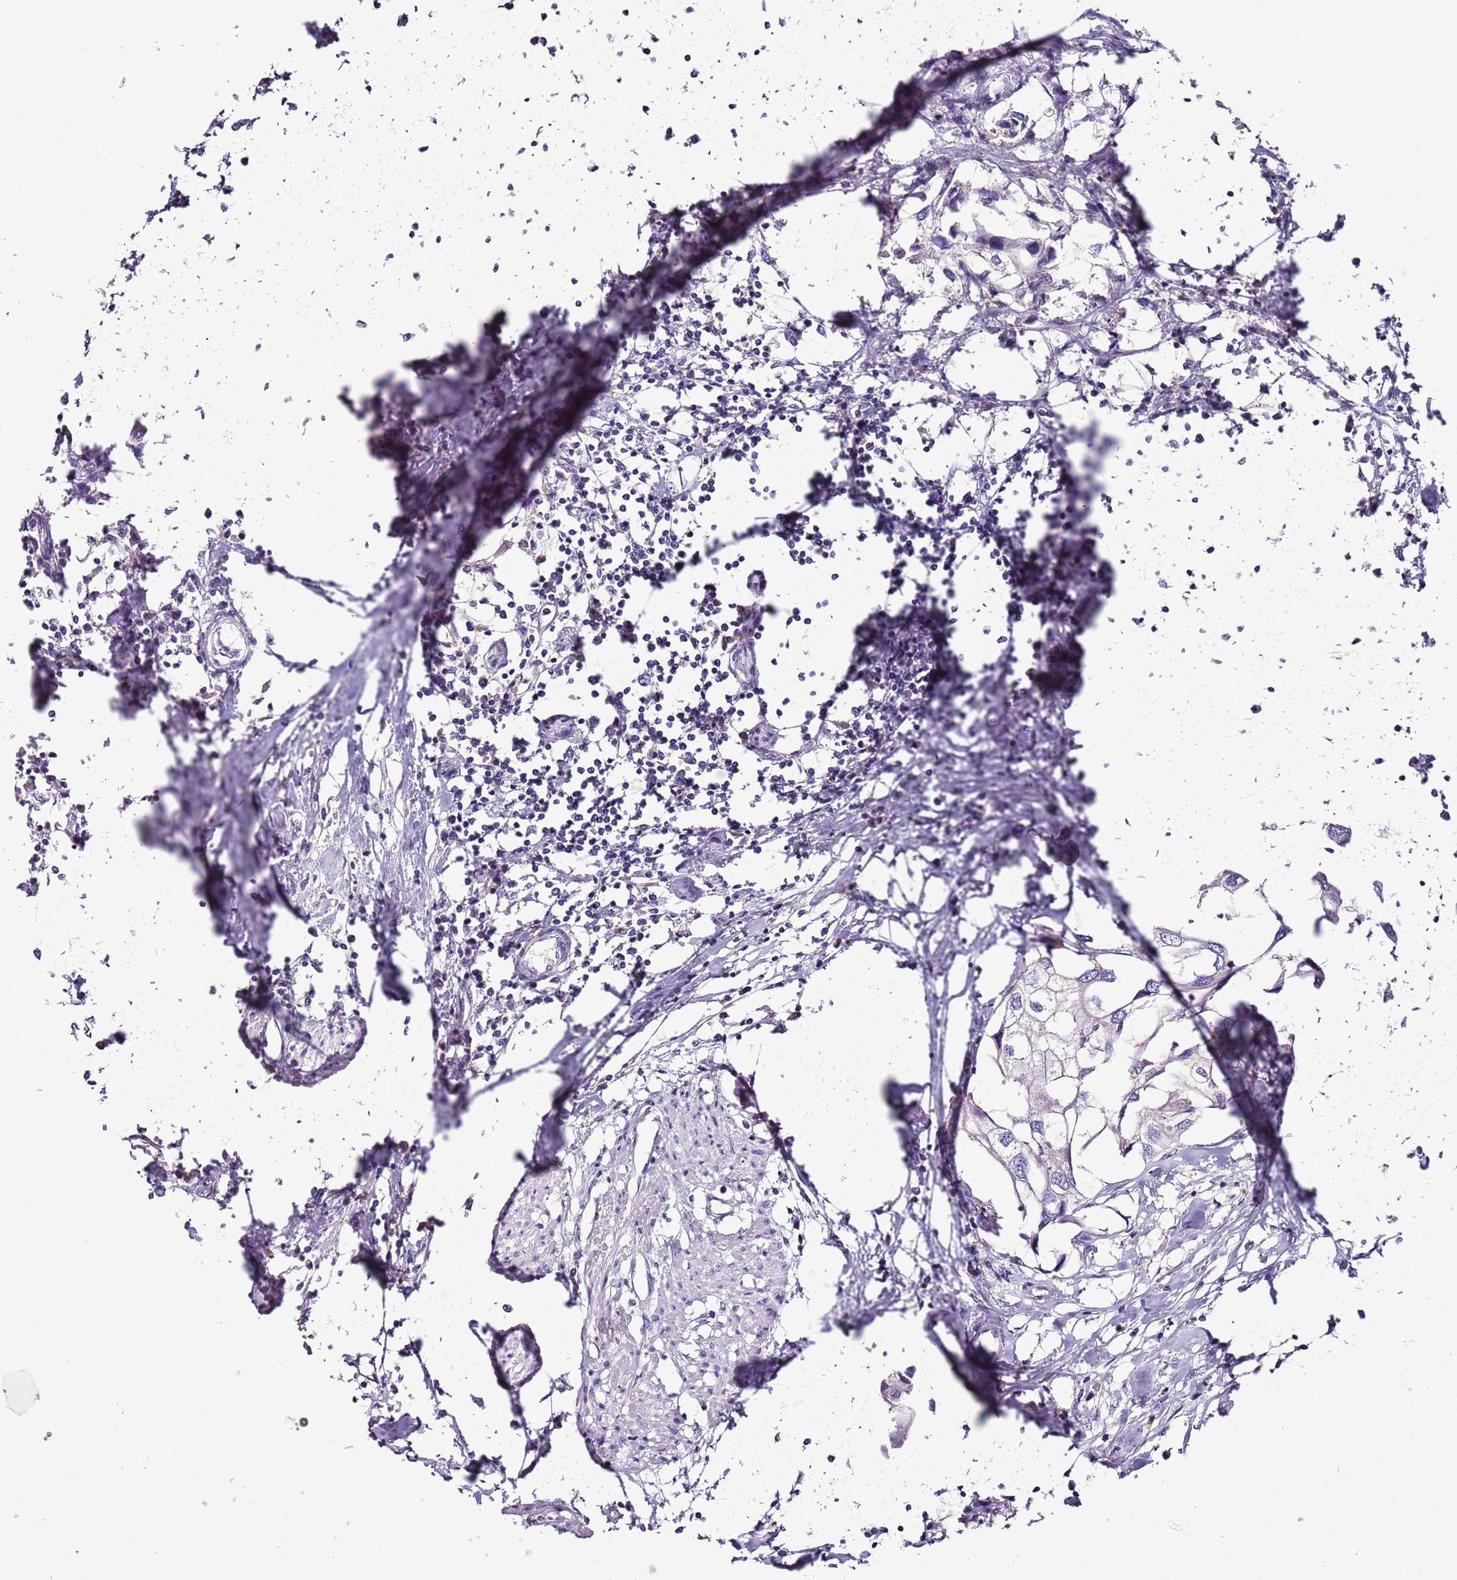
{"staining": {"intensity": "negative", "quantity": "none", "location": "none"}, "tissue": "urothelial cancer", "cell_type": "Tumor cells", "image_type": "cancer", "snomed": [{"axis": "morphology", "description": "Urothelial carcinoma, High grade"}, {"axis": "topography", "description": "Urinary bladder"}], "caption": "IHC photomicrograph of neoplastic tissue: human high-grade urothelial carcinoma stained with DAB shows no significant protein positivity in tumor cells.", "gene": "IGIP", "patient": {"sex": "male", "age": 64}}